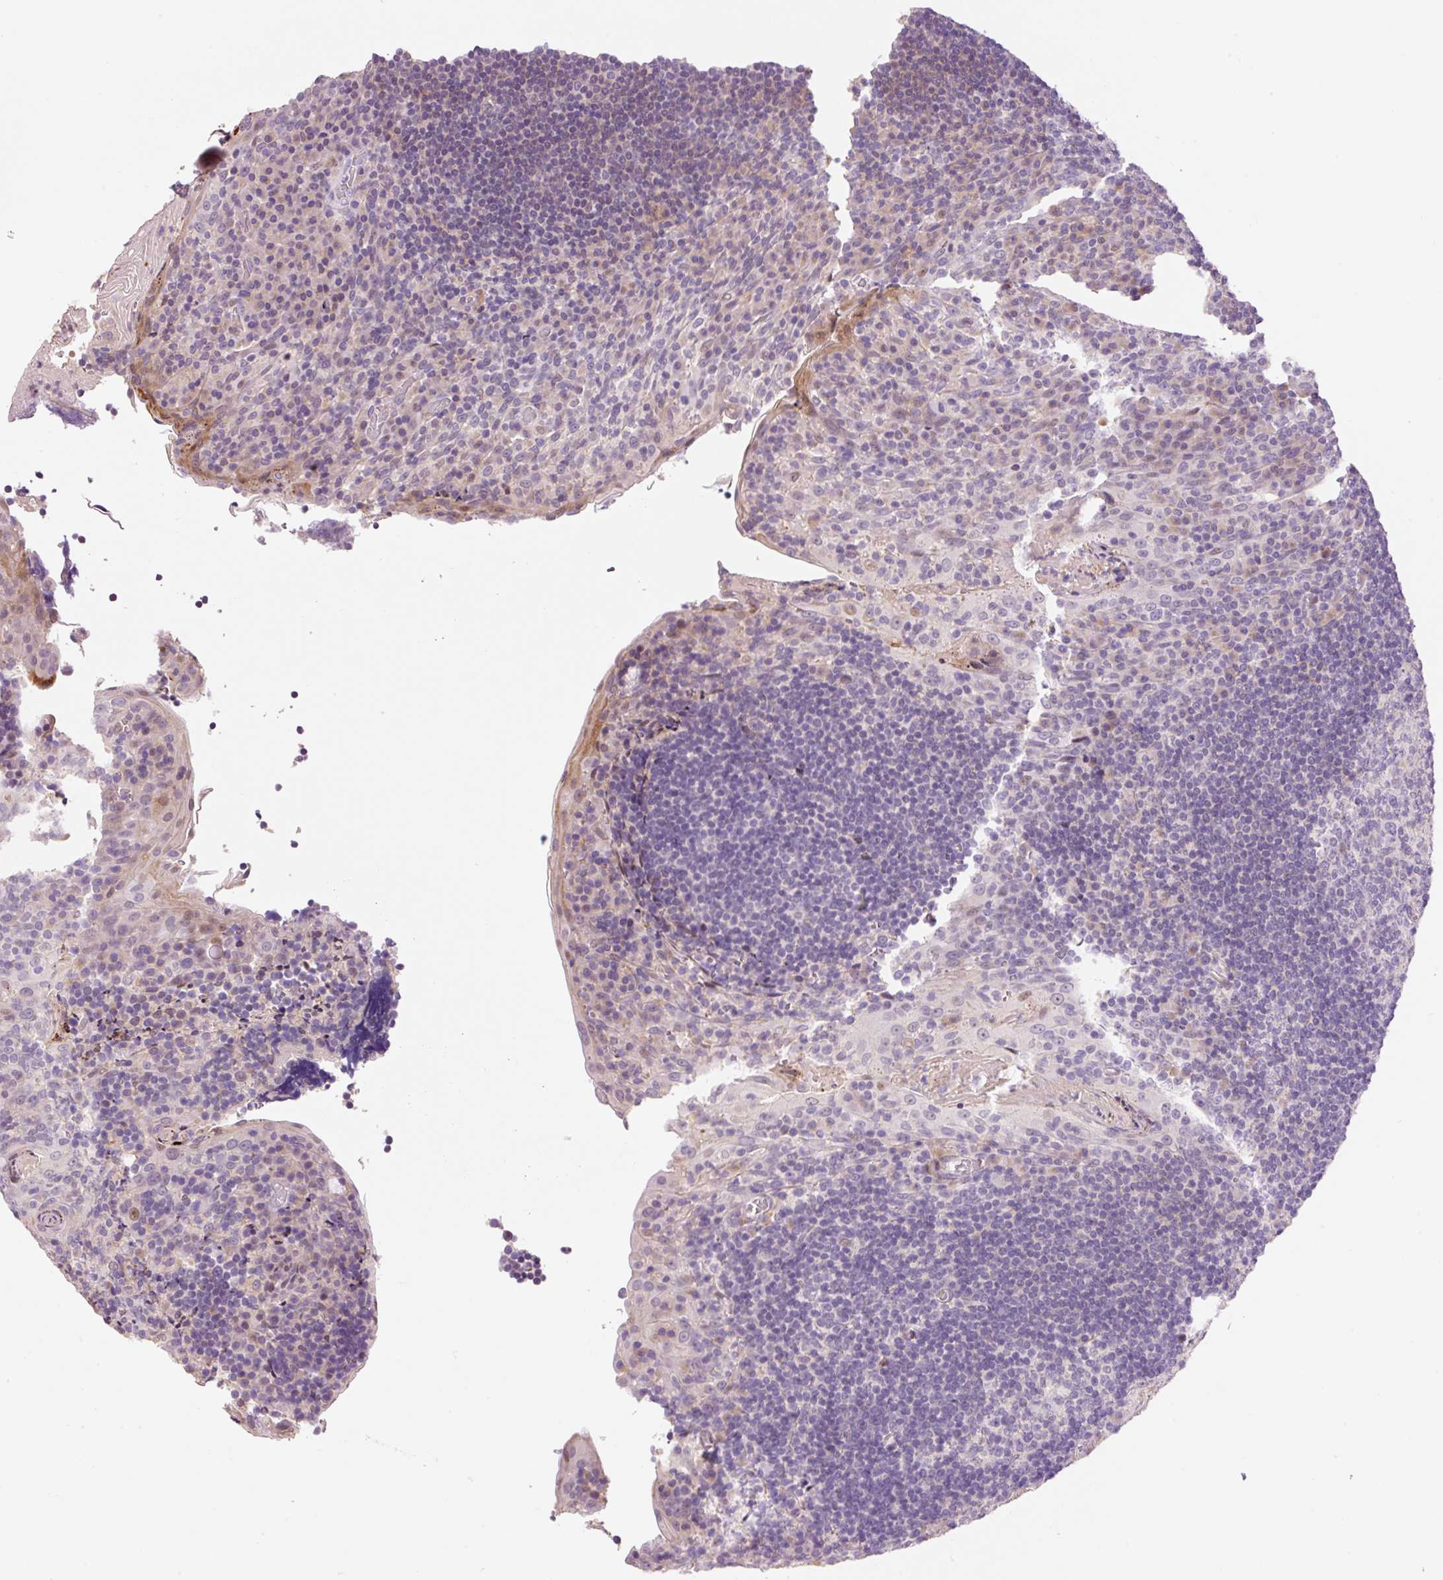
{"staining": {"intensity": "negative", "quantity": "none", "location": "none"}, "tissue": "tonsil", "cell_type": "Germinal center cells", "image_type": "normal", "snomed": [{"axis": "morphology", "description": "Normal tissue, NOS"}, {"axis": "topography", "description": "Tonsil"}], "caption": "Tonsil was stained to show a protein in brown. There is no significant expression in germinal center cells.", "gene": "HNF1A", "patient": {"sex": "male", "age": 17}}